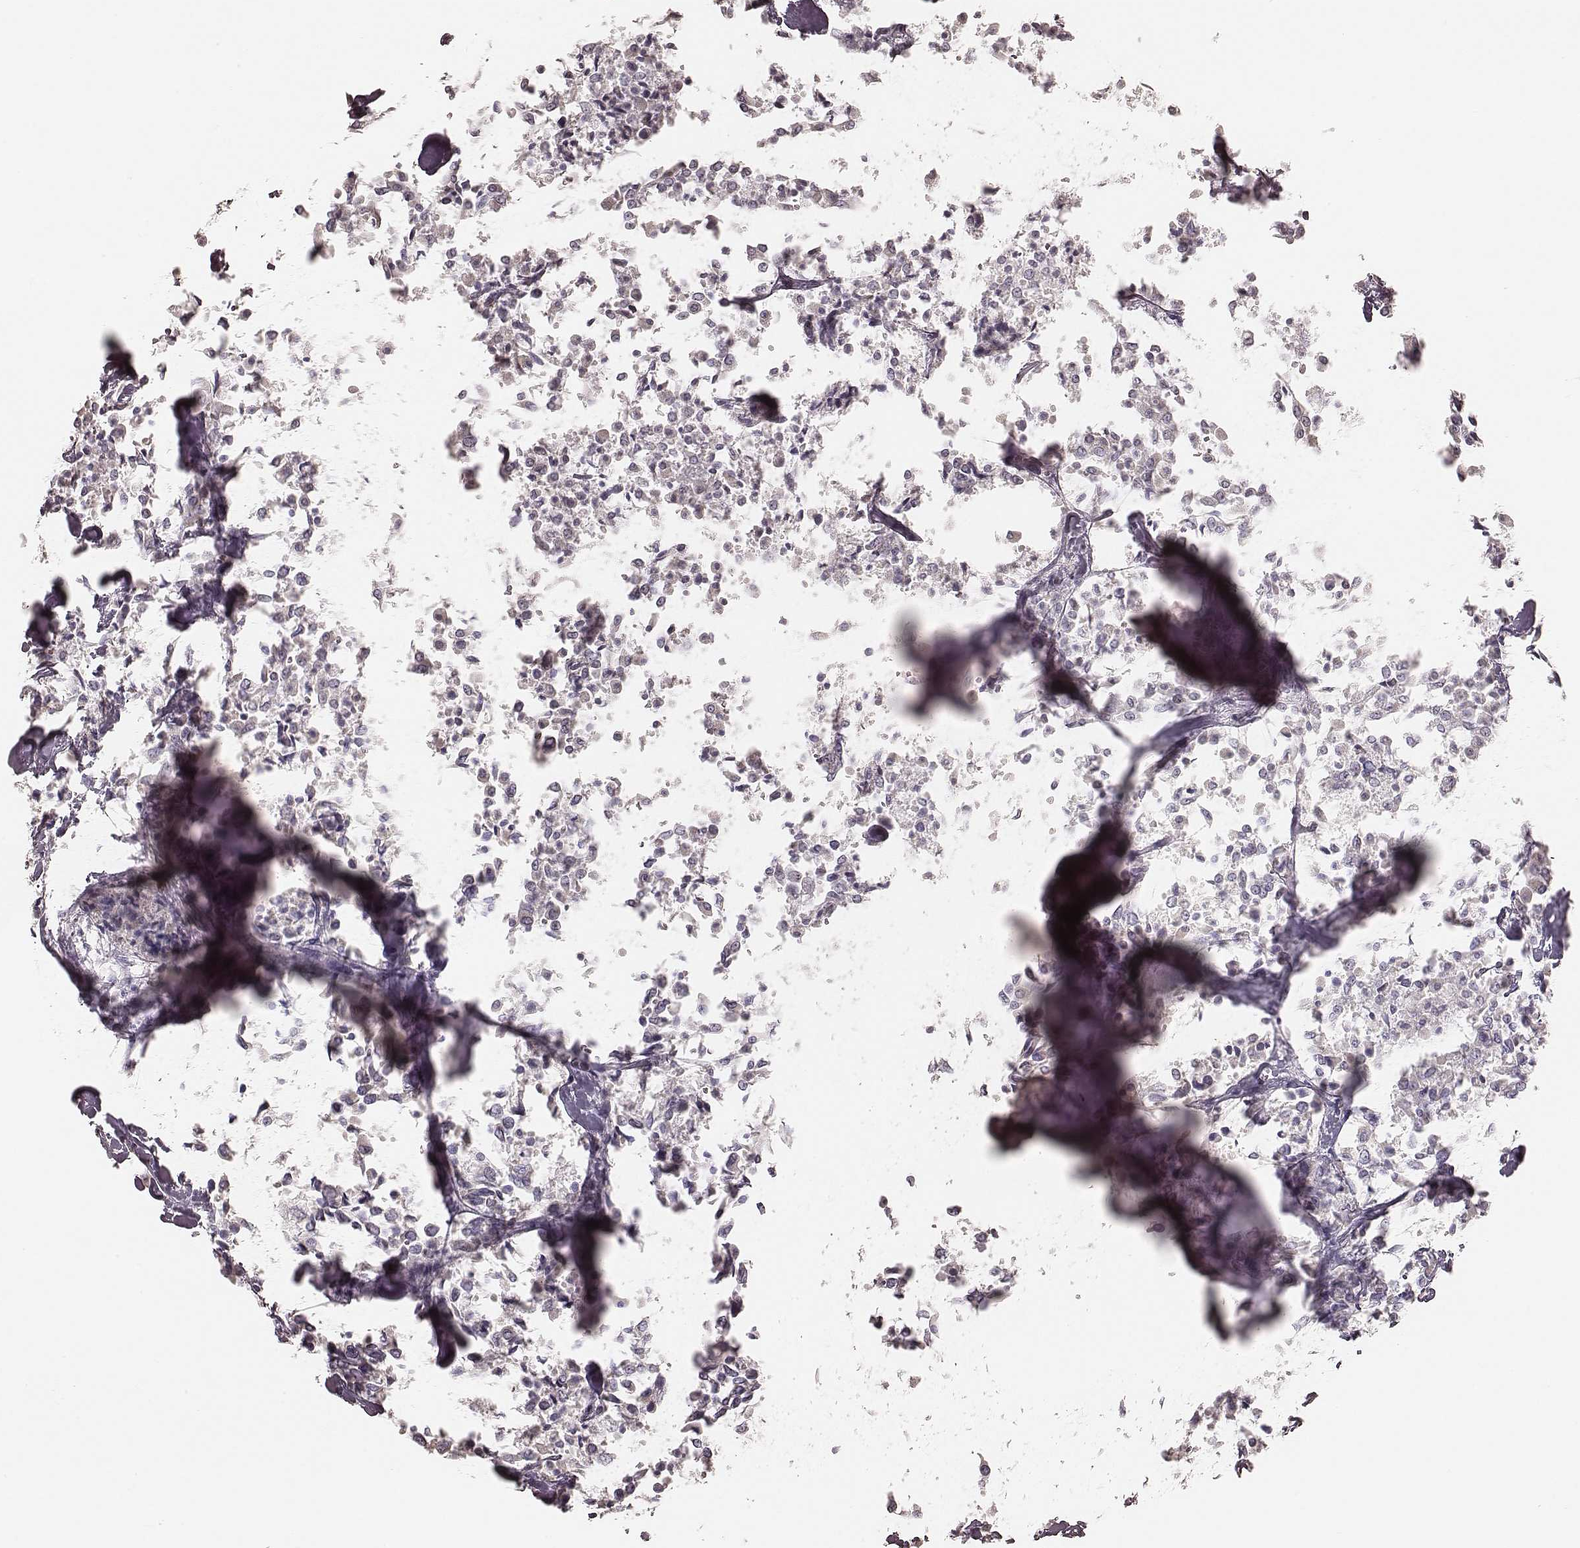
{"staining": {"intensity": "negative", "quantity": "none", "location": "none"}, "tissue": "carcinoid", "cell_type": "Tumor cells", "image_type": "cancer", "snomed": [{"axis": "morphology", "description": "Carcinoid, malignant, NOS"}, {"axis": "topography", "description": "Lung"}], "caption": "High magnification brightfield microscopy of carcinoid stained with DAB (brown) and counterstained with hematoxylin (blue): tumor cells show no significant expression.", "gene": "ZP4", "patient": {"sex": "male", "age": 71}}